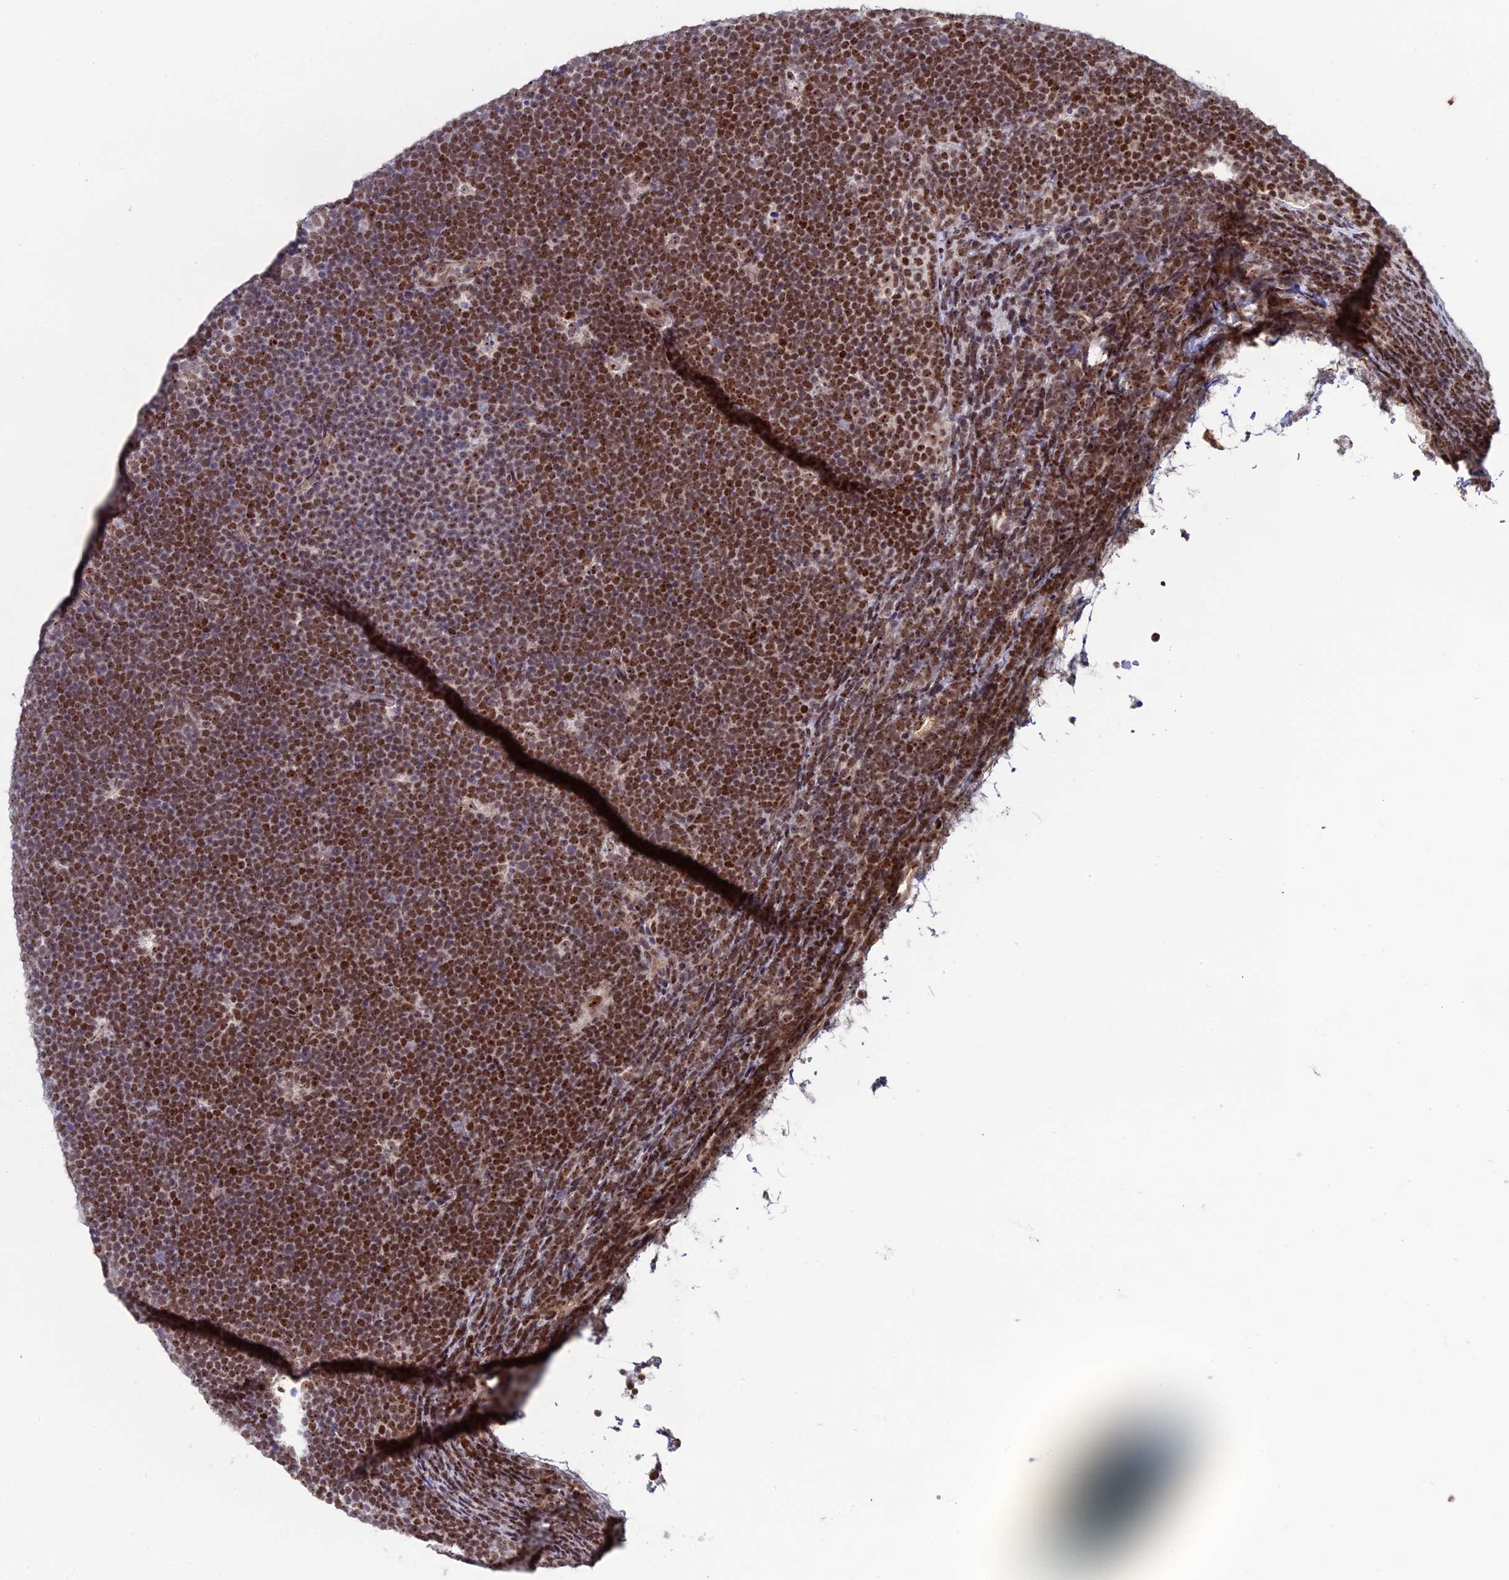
{"staining": {"intensity": "moderate", "quantity": ">75%", "location": "nuclear"}, "tissue": "lymphoma", "cell_type": "Tumor cells", "image_type": "cancer", "snomed": [{"axis": "morphology", "description": "Malignant lymphoma, non-Hodgkin's type, High grade"}, {"axis": "topography", "description": "Lymph node"}], "caption": "Tumor cells display medium levels of moderate nuclear expression in approximately >75% of cells in malignant lymphoma, non-Hodgkin's type (high-grade).", "gene": "CCDC86", "patient": {"sex": "male", "age": 13}}